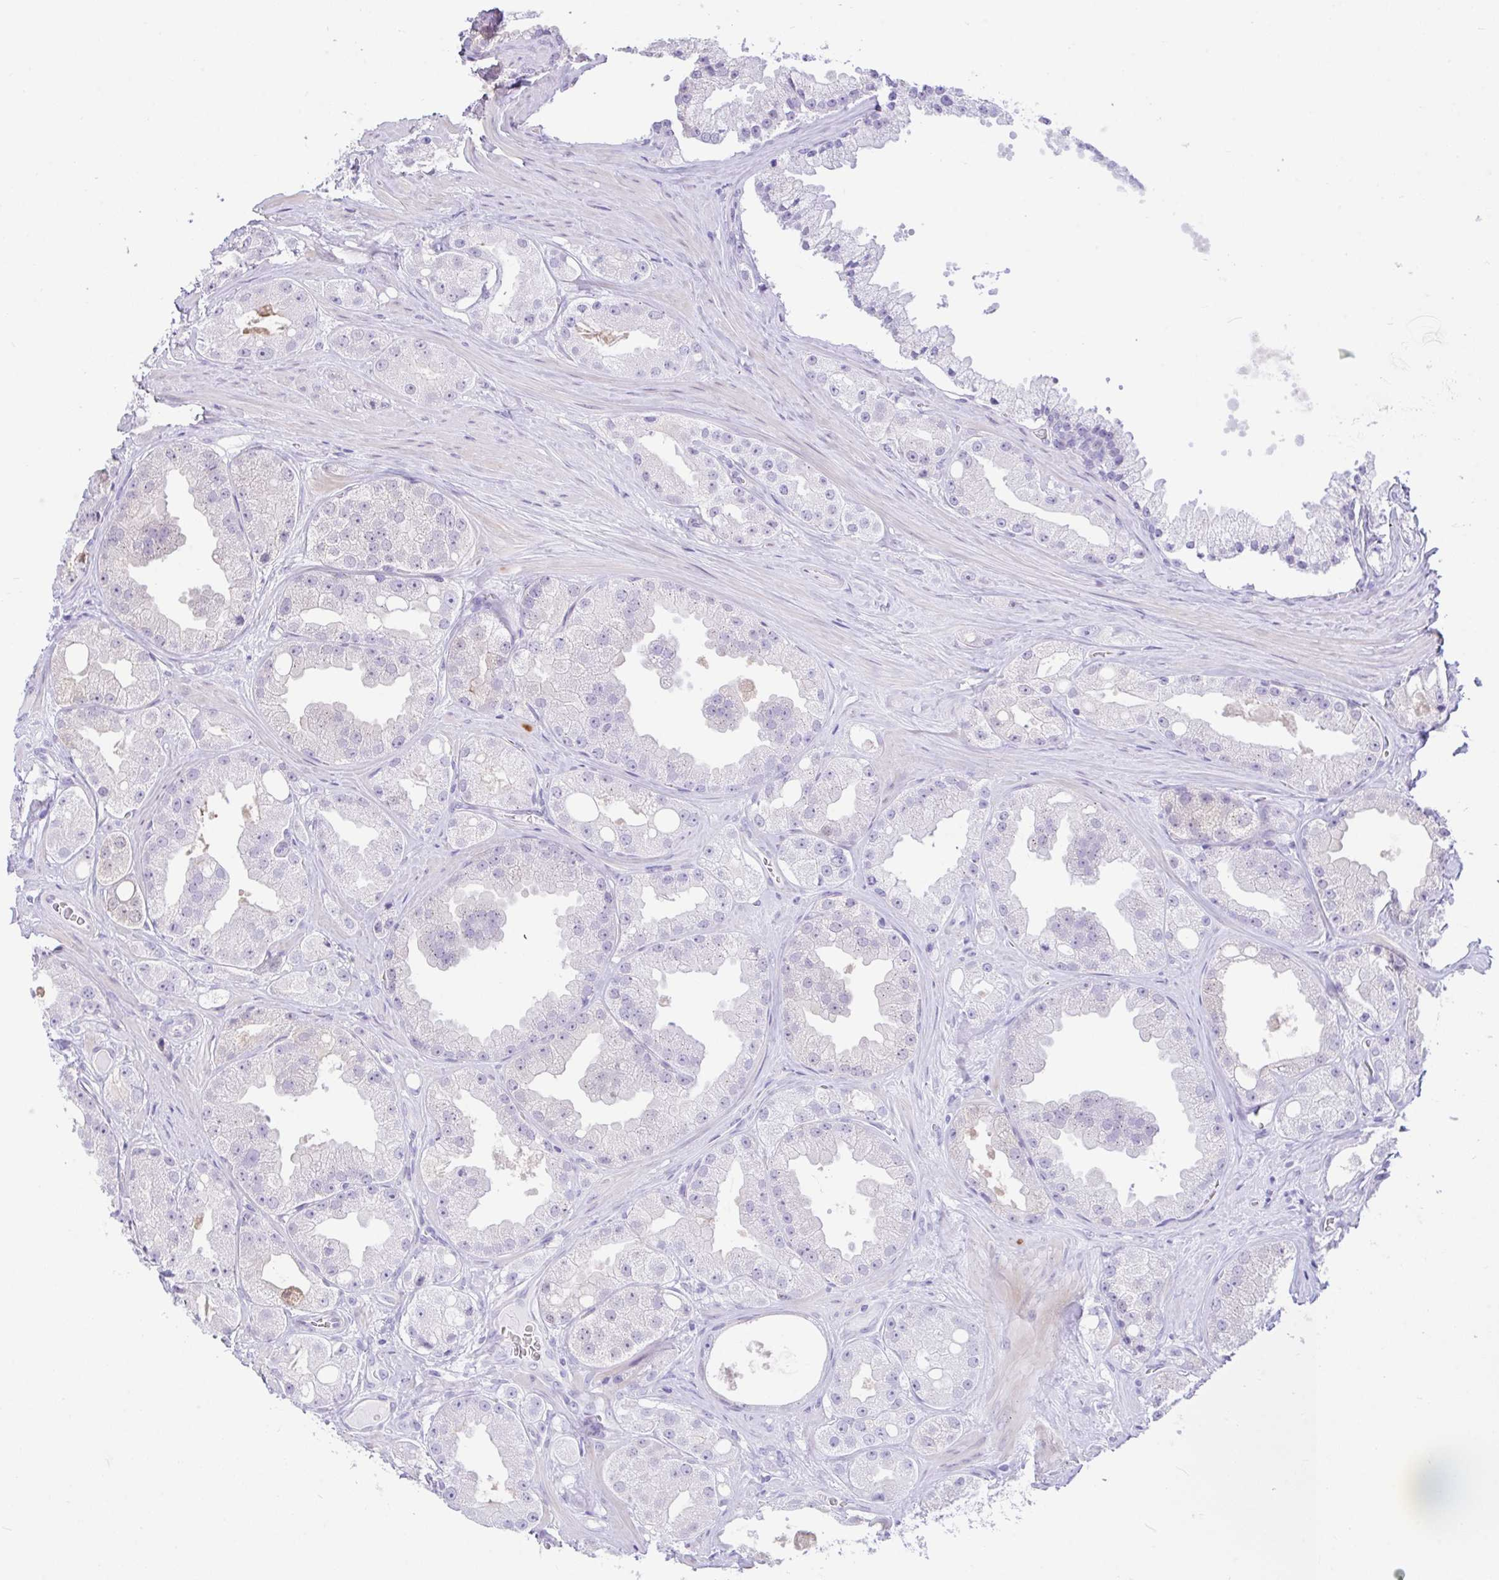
{"staining": {"intensity": "negative", "quantity": "none", "location": "none"}, "tissue": "prostate cancer", "cell_type": "Tumor cells", "image_type": "cancer", "snomed": [{"axis": "morphology", "description": "Adenocarcinoma, High grade"}, {"axis": "topography", "description": "Prostate"}], "caption": "The micrograph exhibits no significant staining in tumor cells of prostate cancer. Brightfield microscopy of immunohistochemistry stained with DAB (3,3'-diaminobenzidine) (brown) and hematoxylin (blue), captured at high magnification.", "gene": "REEP1", "patient": {"sex": "male", "age": 66}}